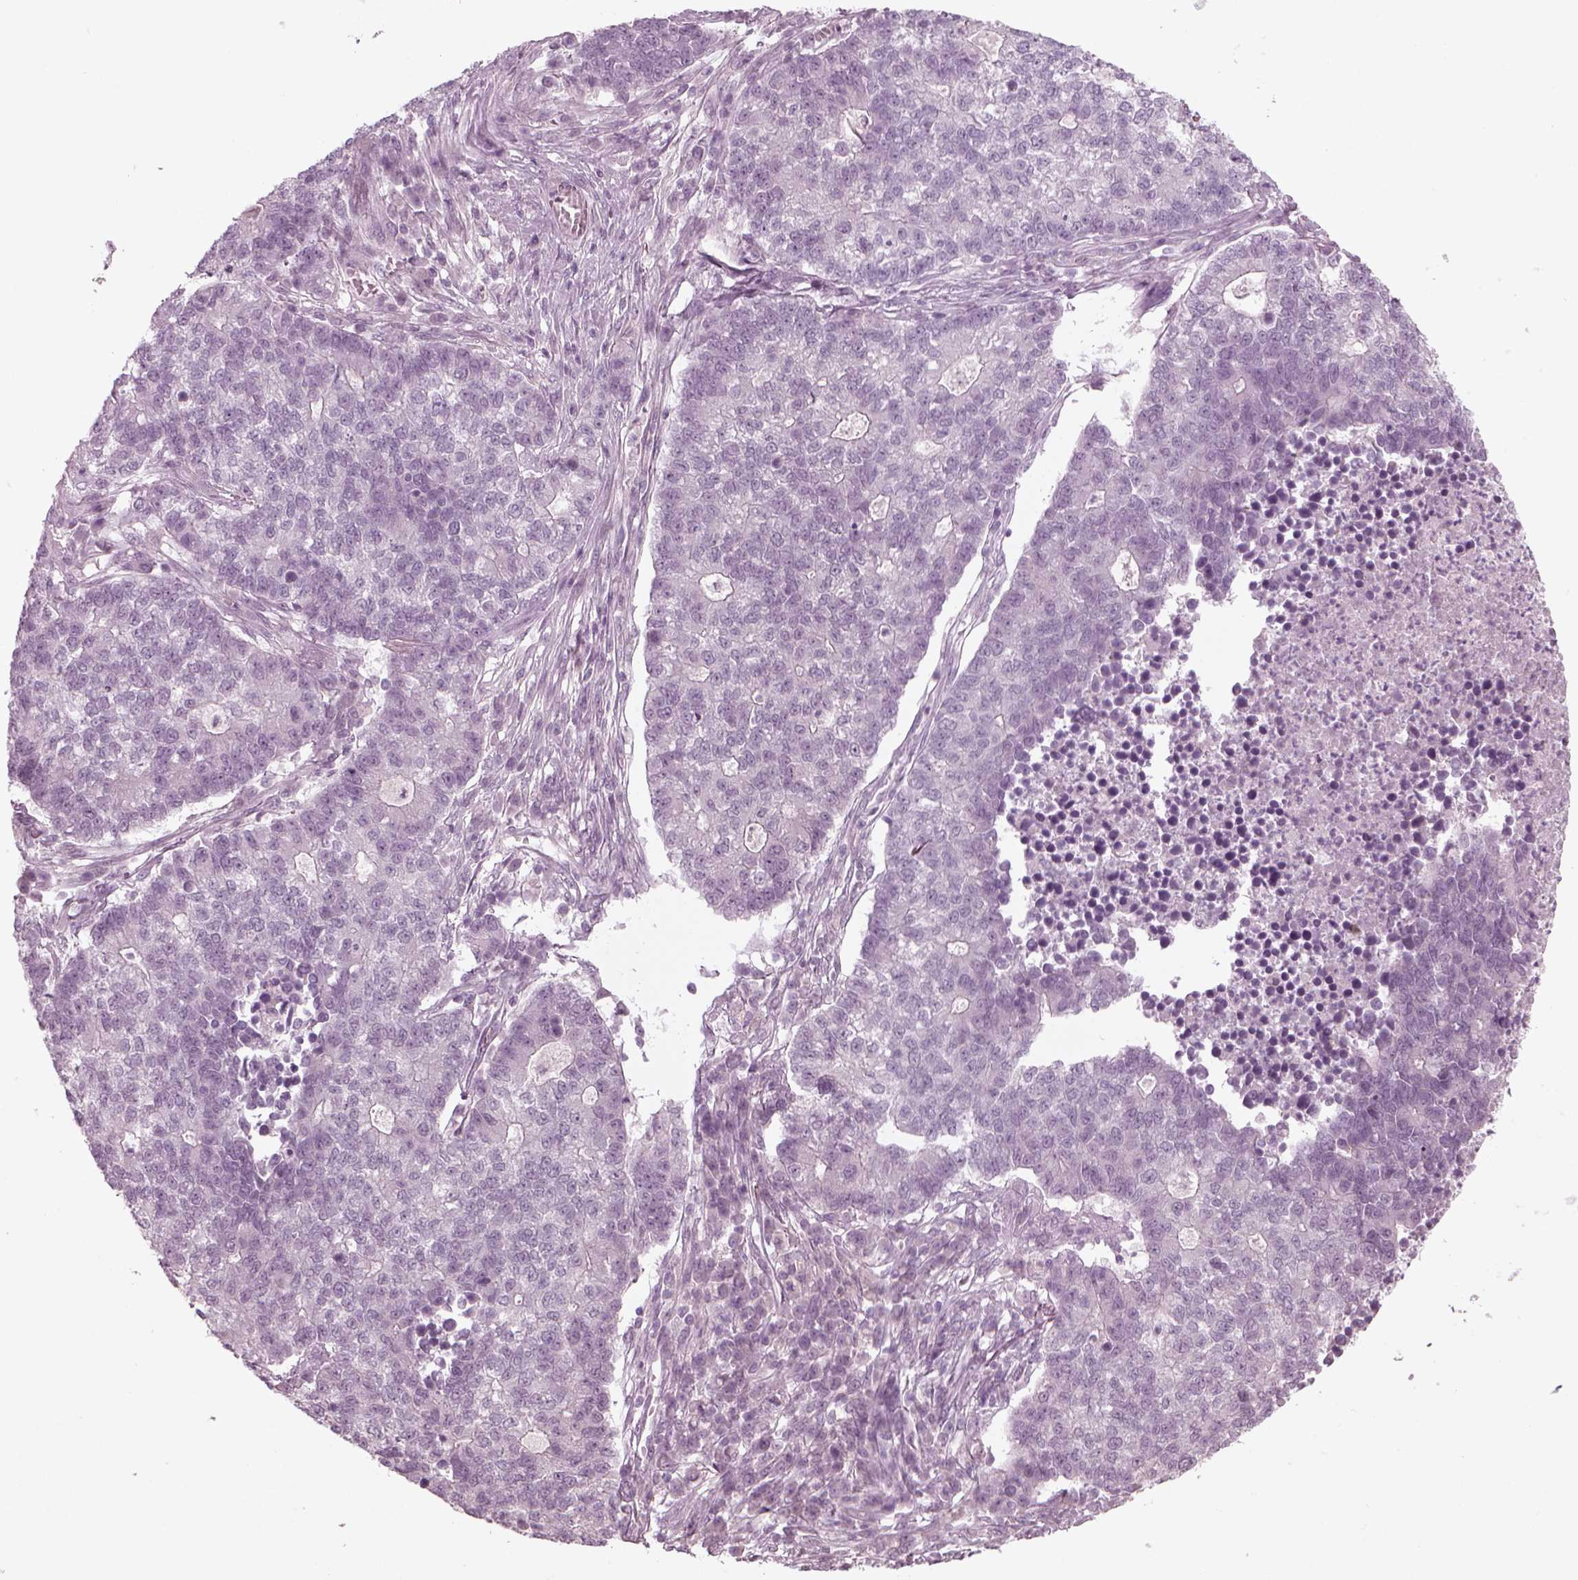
{"staining": {"intensity": "weak", "quantity": "<25%", "location": "cytoplasmic/membranous"}, "tissue": "lung cancer", "cell_type": "Tumor cells", "image_type": "cancer", "snomed": [{"axis": "morphology", "description": "Adenocarcinoma, NOS"}, {"axis": "topography", "description": "Lung"}], "caption": "A histopathology image of lung cancer stained for a protein displays no brown staining in tumor cells. (DAB (3,3'-diaminobenzidine) immunohistochemistry, high magnification).", "gene": "MGAT4D", "patient": {"sex": "male", "age": 57}}